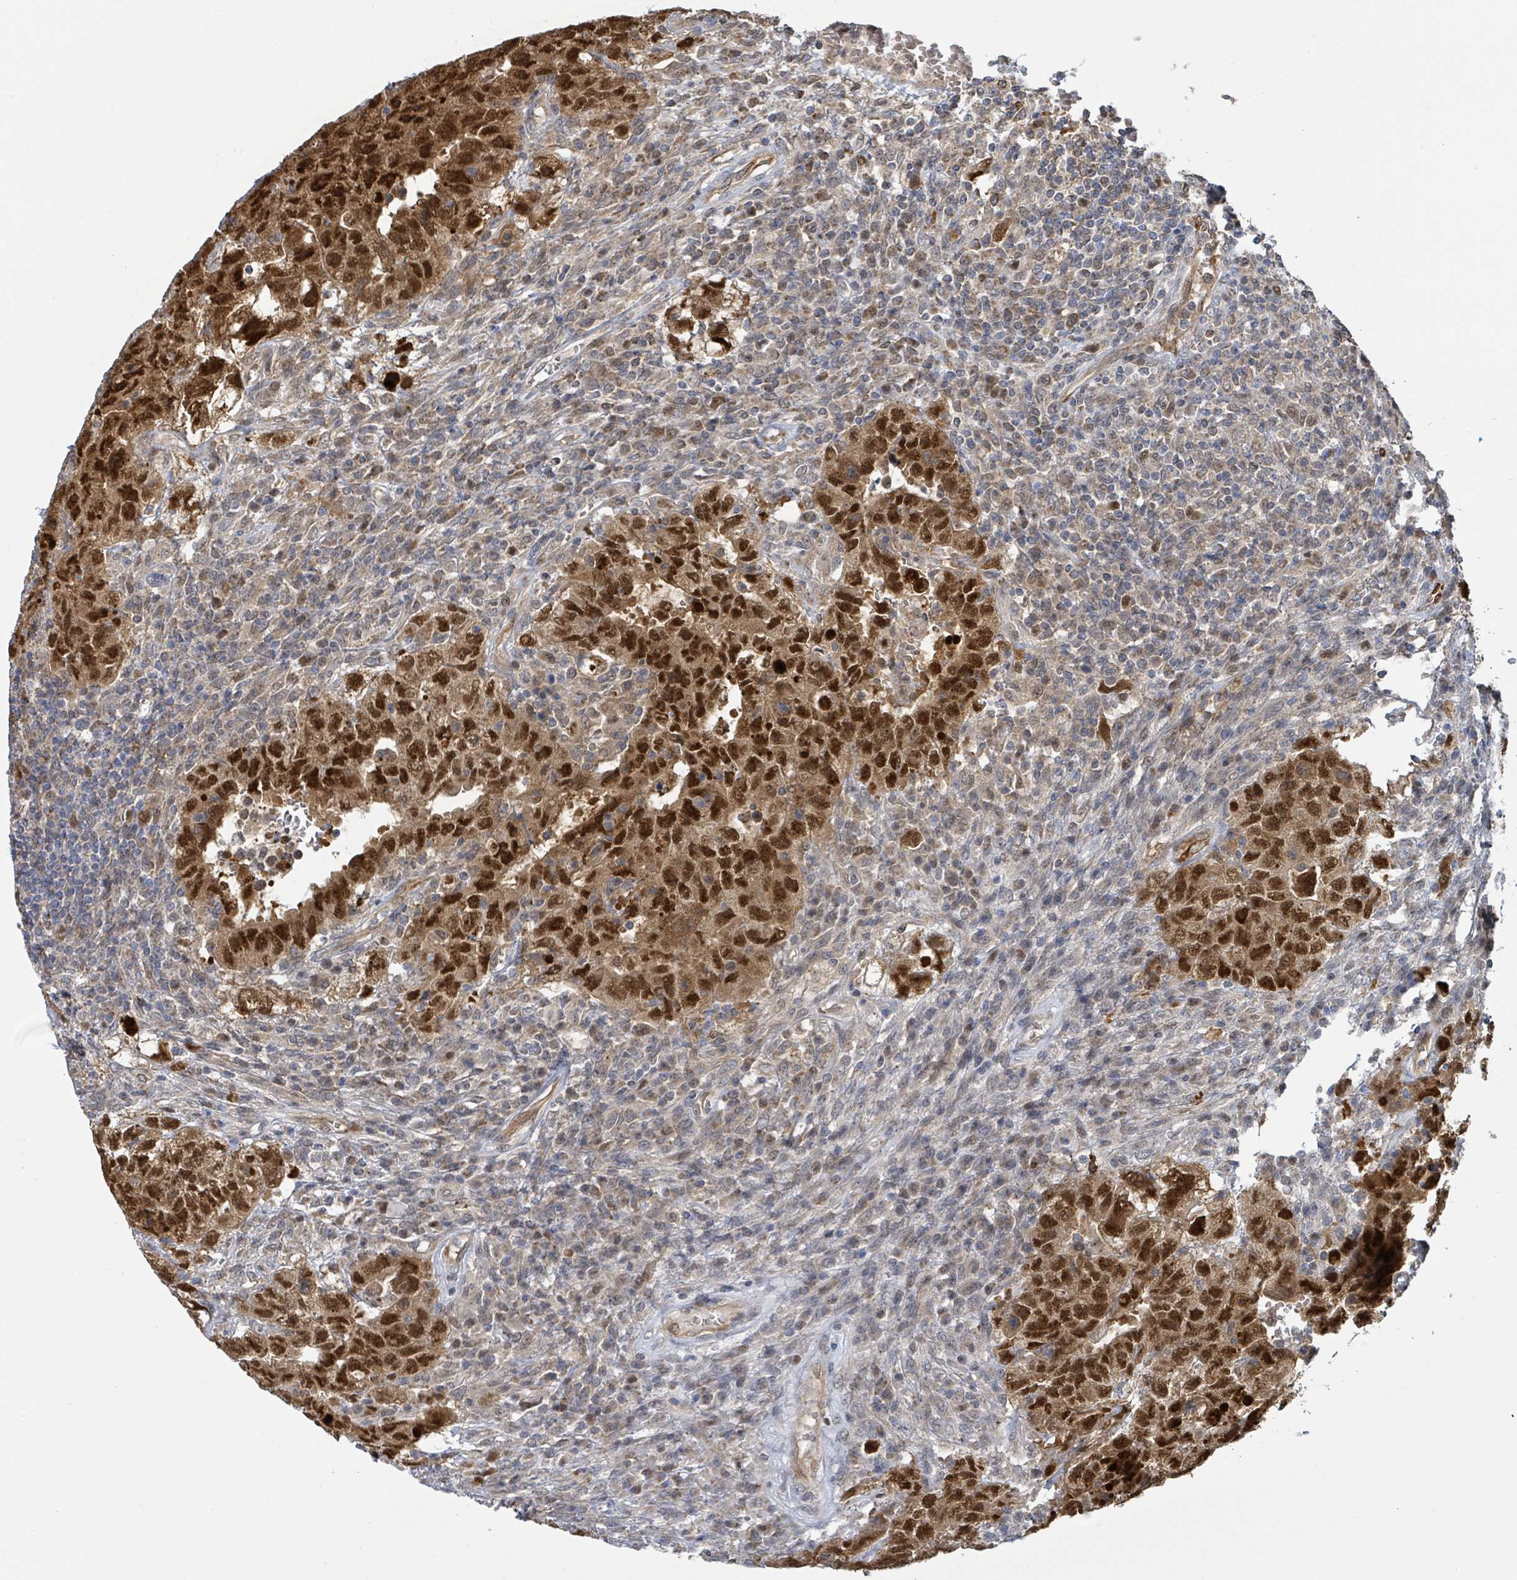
{"staining": {"intensity": "strong", "quantity": ">75%", "location": "cytoplasmic/membranous,nuclear"}, "tissue": "testis cancer", "cell_type": "Tumor cells", "image_type": "cancer", "snomed": [{"axis": "morphology", "description": "Carcinoma, Embryonal, NOS"}, {"axis": "topography", "description": "Testis"}], "caption": "Immunohistochemical staining of human testis cancer (embryonal carcinoma) exhibits strong cytoplasmic/membranous and nuclear protein expression in approximately >75% of tumor cells.", "gene": "PSMB7", "patient": {"sex": "male", "age": 26}}